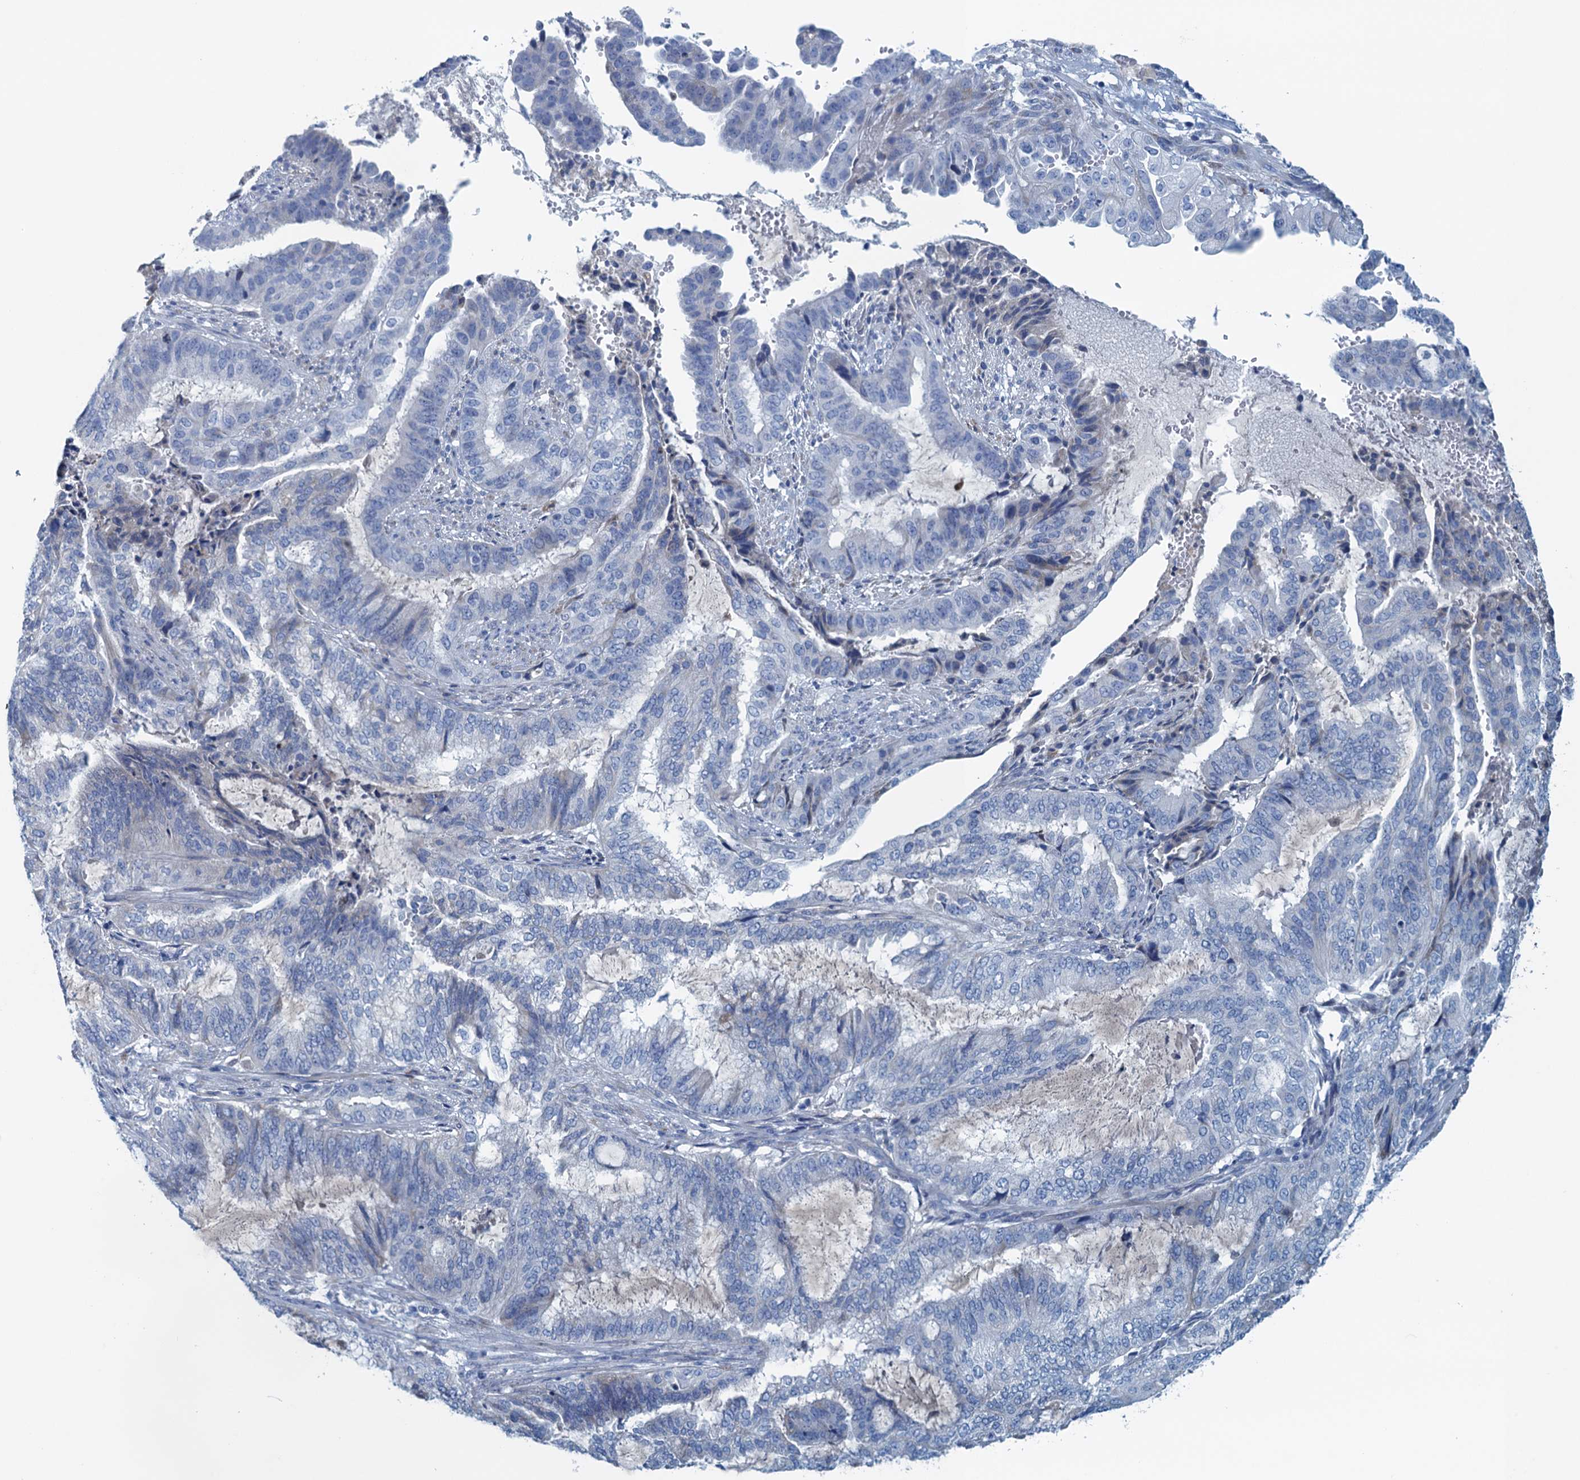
{"staining": {"intensity": "negative", "quantity": "none", "location": "none"}, "tissue": "endometrial cancer", "cell_type": "Tumor cells", "image_type": "cancer", "snomed": [{"axis": "morphology", "description": "Adenocarcinoma, NOS"}, {"axis": "topography", "description": "Endometrium"}], "caption": "DAB (3,3'-diaminobenzidine) immunohistochemical staining of human endometrial adenocarcinoma shows no significant expression in tumor cells.", "gene": "C10orf88", "patient": {"sex": "female", "age": 51}}